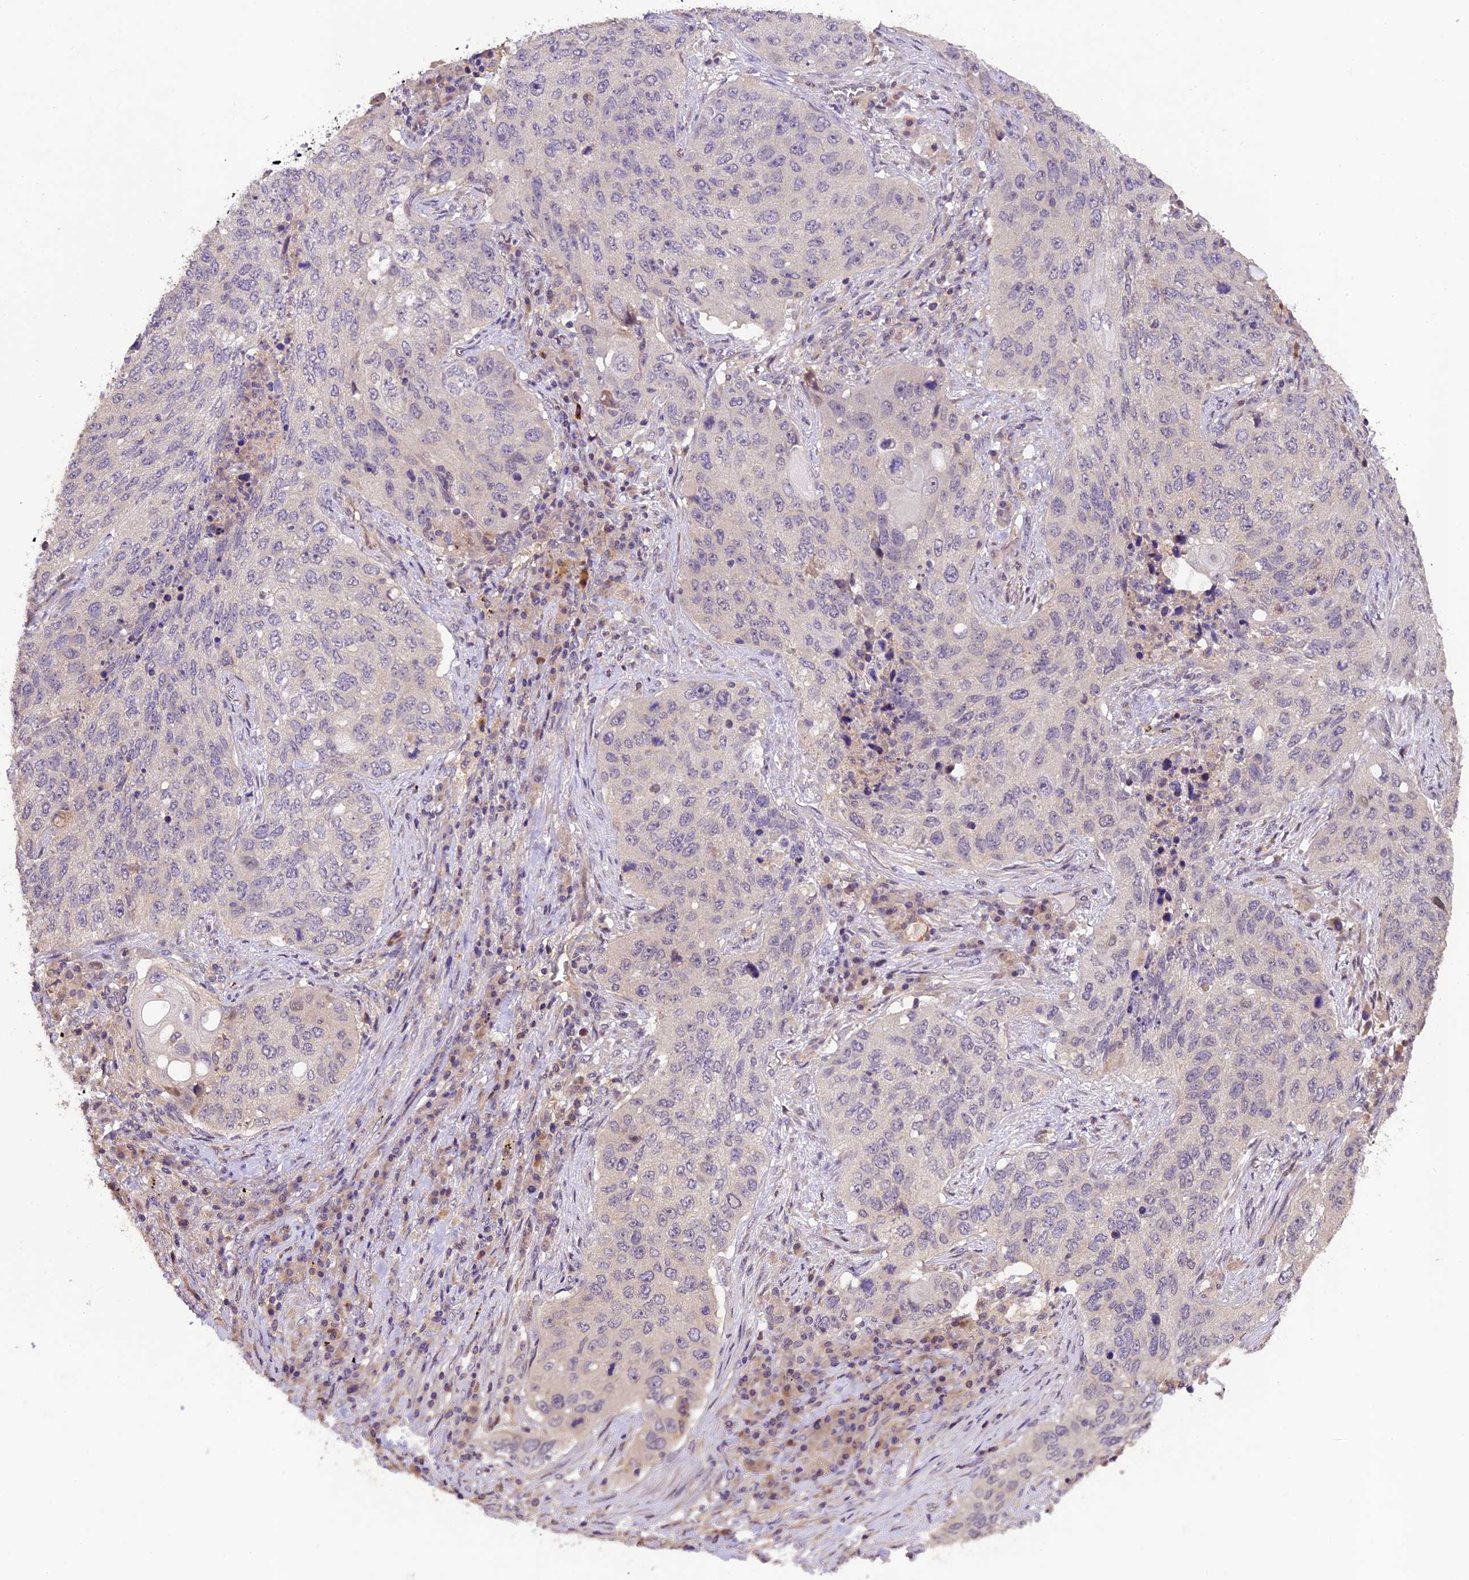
{"staining": {"intensity": "negative", "quantity": "none", "location": "none"}, "tissue": "lung cancer", "cell_type": "Tumor cells", "image_type": "cancer", "snomed": [{"axis": "morphology", "description": "Squamous cell carcinoma, NOS"}, {"axis": "topography", "description": "Lung"}], "caption": "DAB (3,3'-diaminobenzidine) immunohistochemical staining of lung cancer reveals no significant staining in tumor cells.", "gene": "DGKH", "patient": {"sex": "female", "age": 63}}